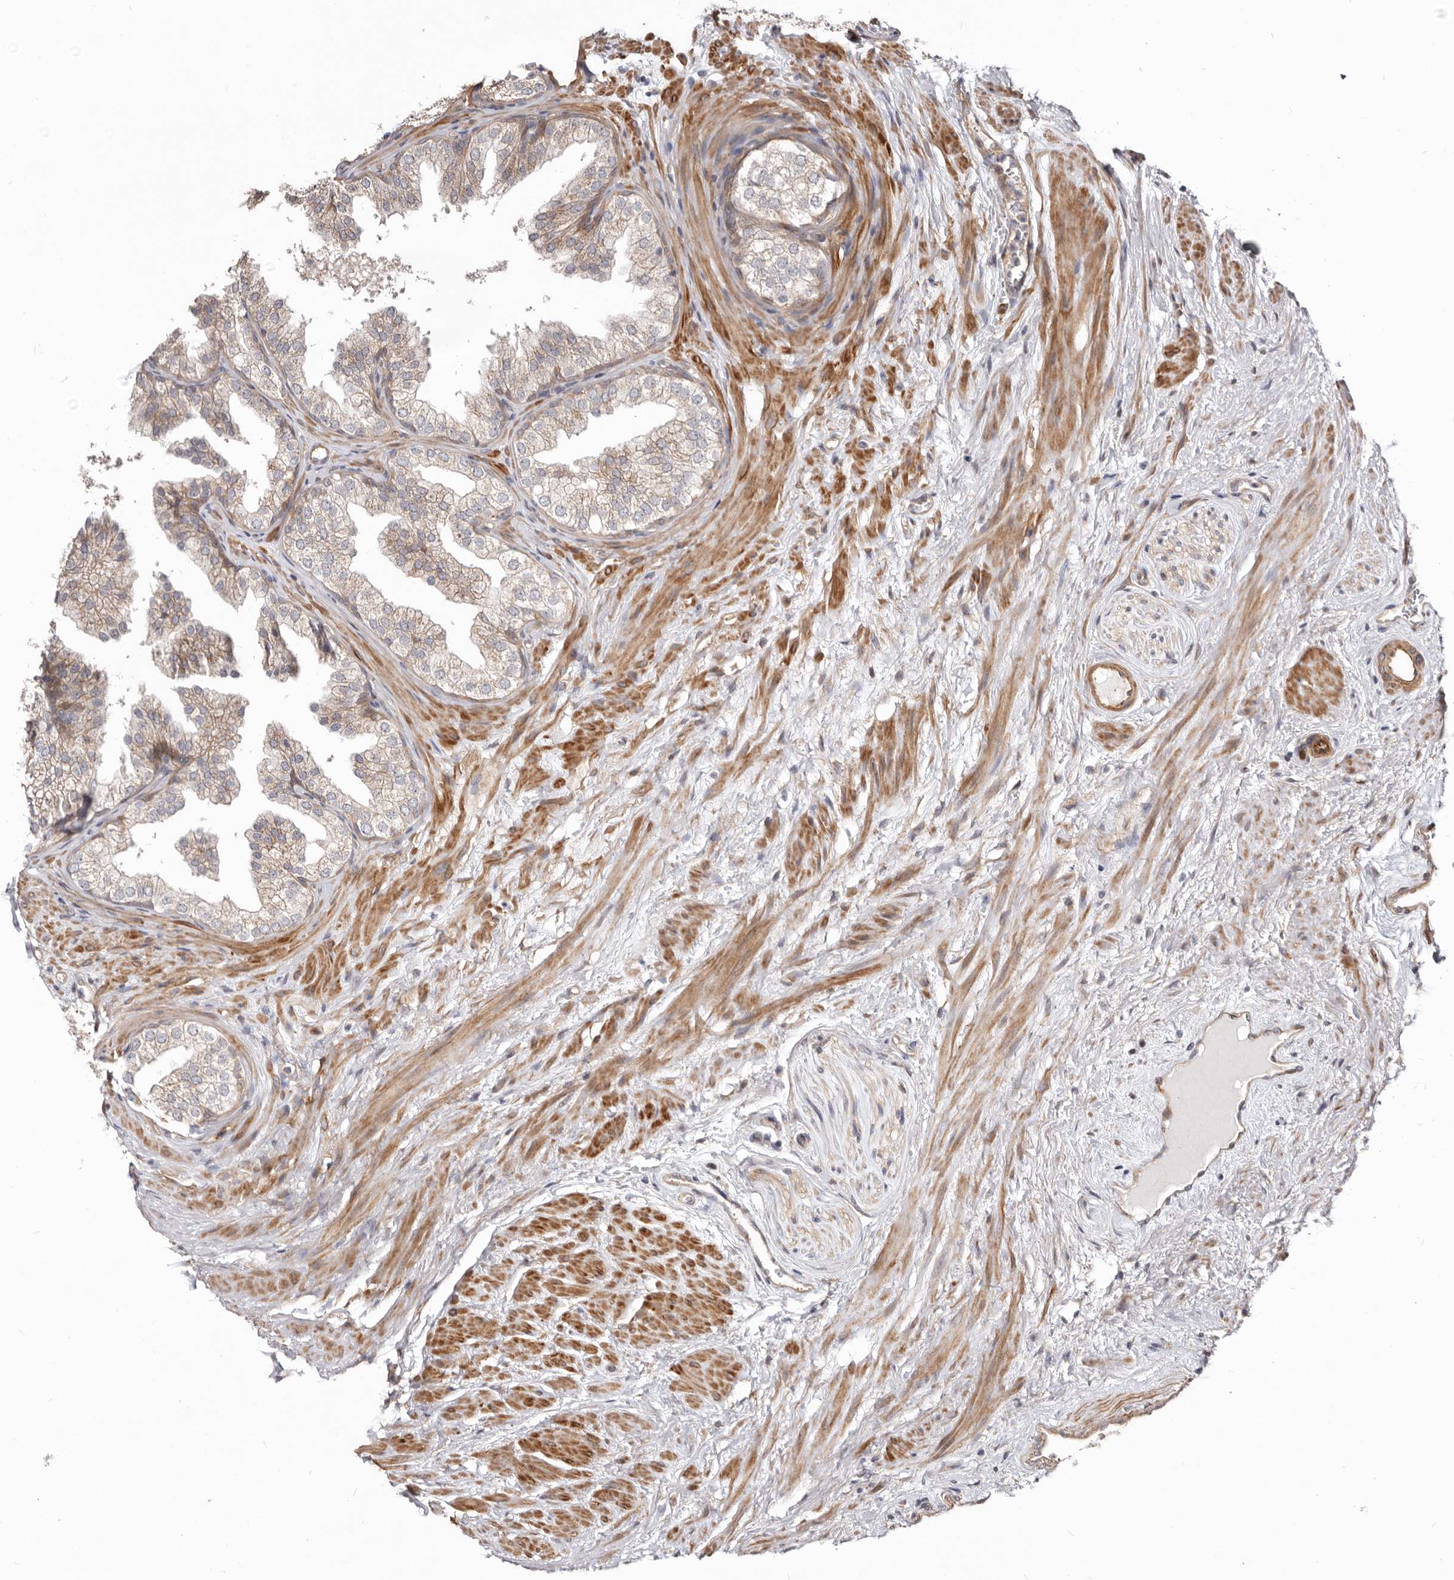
{"staining": {"intensity": "weak", "quantity": "25%-75%", "location": "cytoplasmic/membranous"}, "tissue": "prostate", "cell_type": "Glandular cells", "image_type": "normal", "snomed": [{"axis": "morphology", "description": "Normal tissue, NOS"}, {"axis": "topography", "description": "Prostate"}], "caption": "Immunohistochemistry photomicrograph of benign human prostate stained for a protein (brown), which demonstrates low levels of weak cytoplasmic/membranous expression in approximately 25%-75% of glandular cells.", "gene": "GPATCH4", "patient": {"sex": "male", "age": 48}}